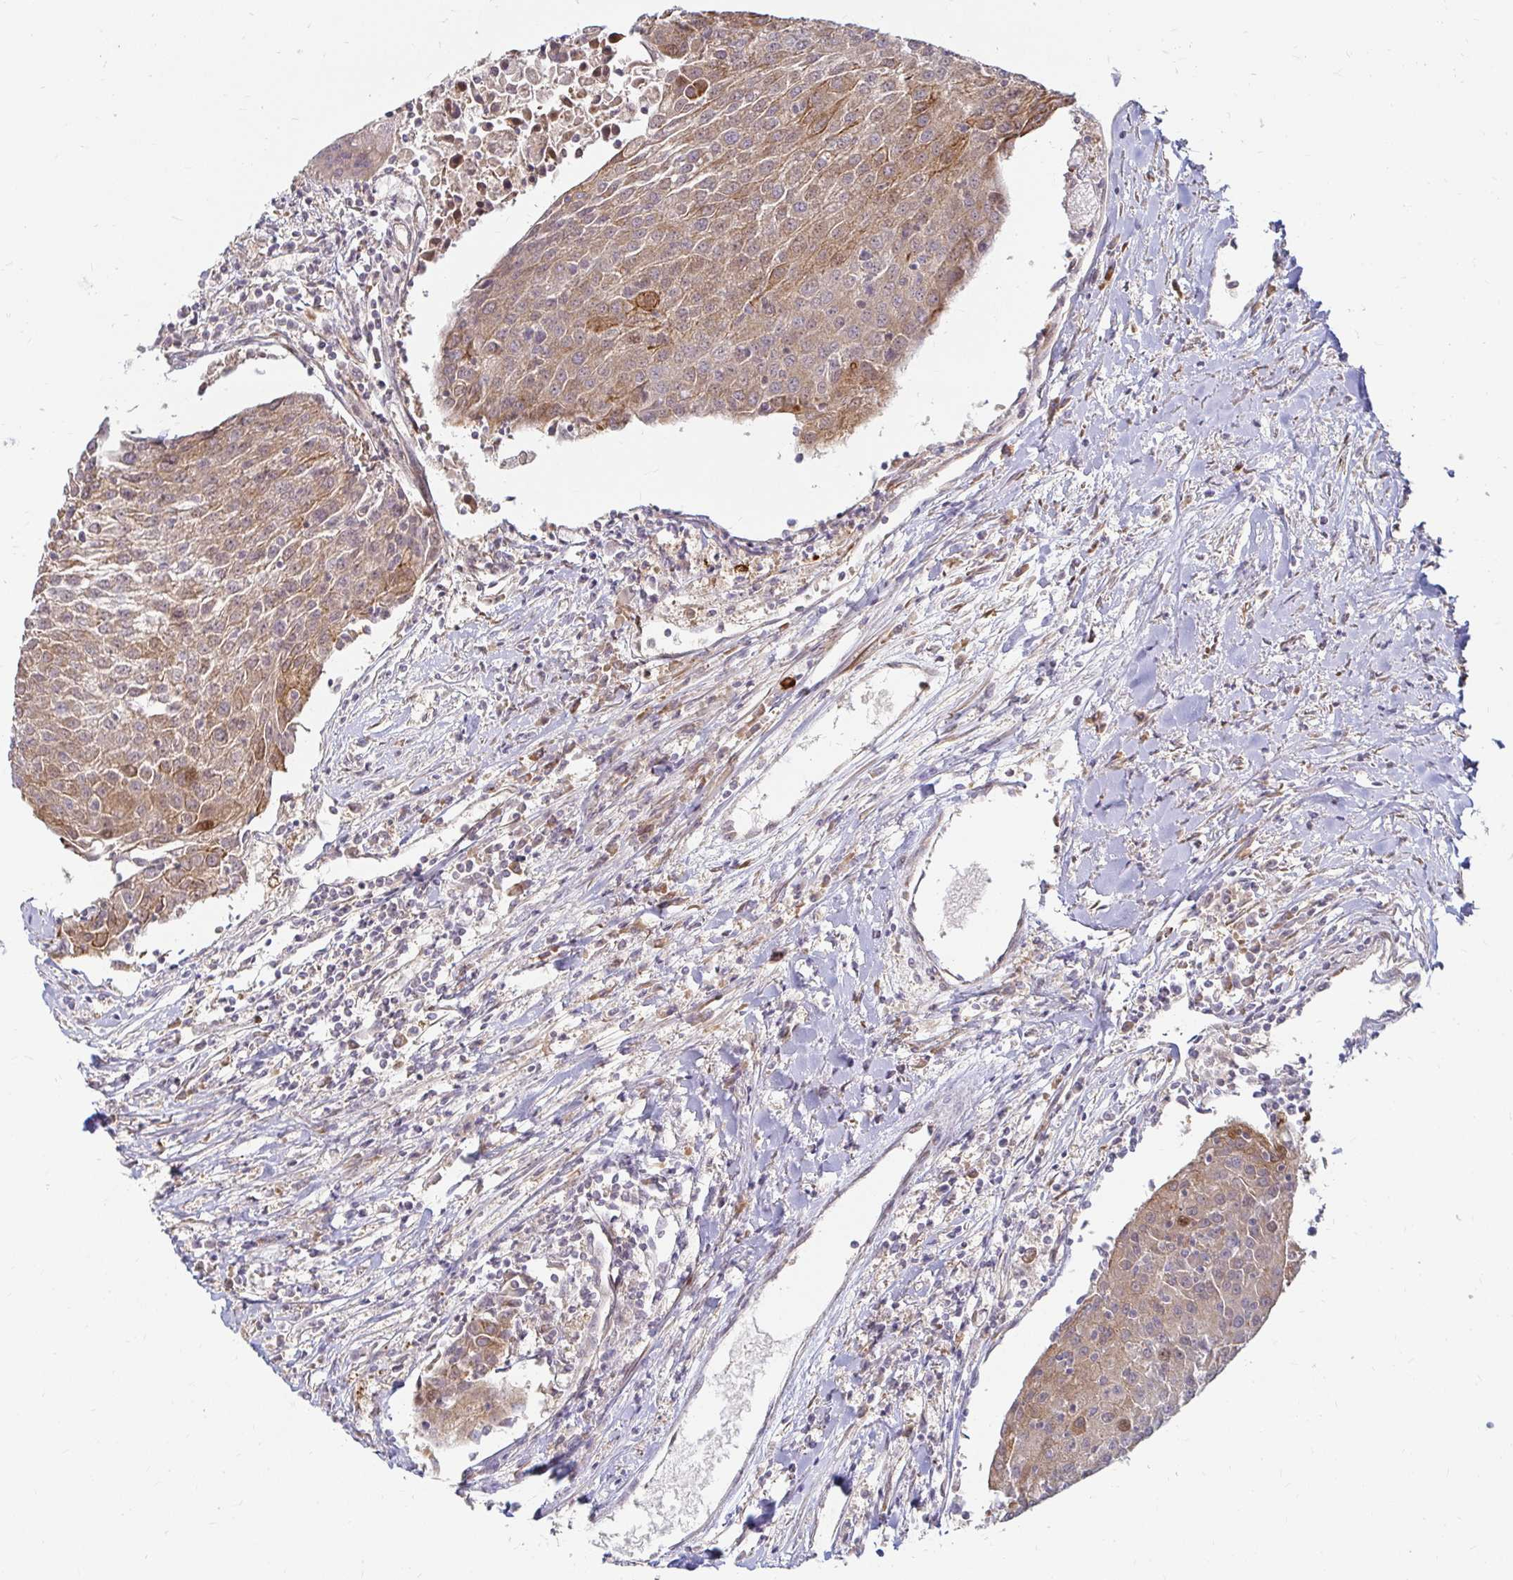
{"staining": {"intensity": "moderate", "quantity": ">75%", "location": "cytoplasmic/membranous"}, "tissue": "urothelial cancer", "cell_type": "Tumor cells", "image_type": "cancer", "snomed": [{"axis": "morphology", "description": "Urothelial carcinoma, High grade"}, {"axis": "topography", "description": "Urinary bladder"}], "caption": "Protein analysis of urothelial cancer tissue exhibits moderate cytoplasmic/membranous positivity in approximately >75% of tumor cells.", "gene": "CAST", "patient": {"sex": "female", "age": 85}}